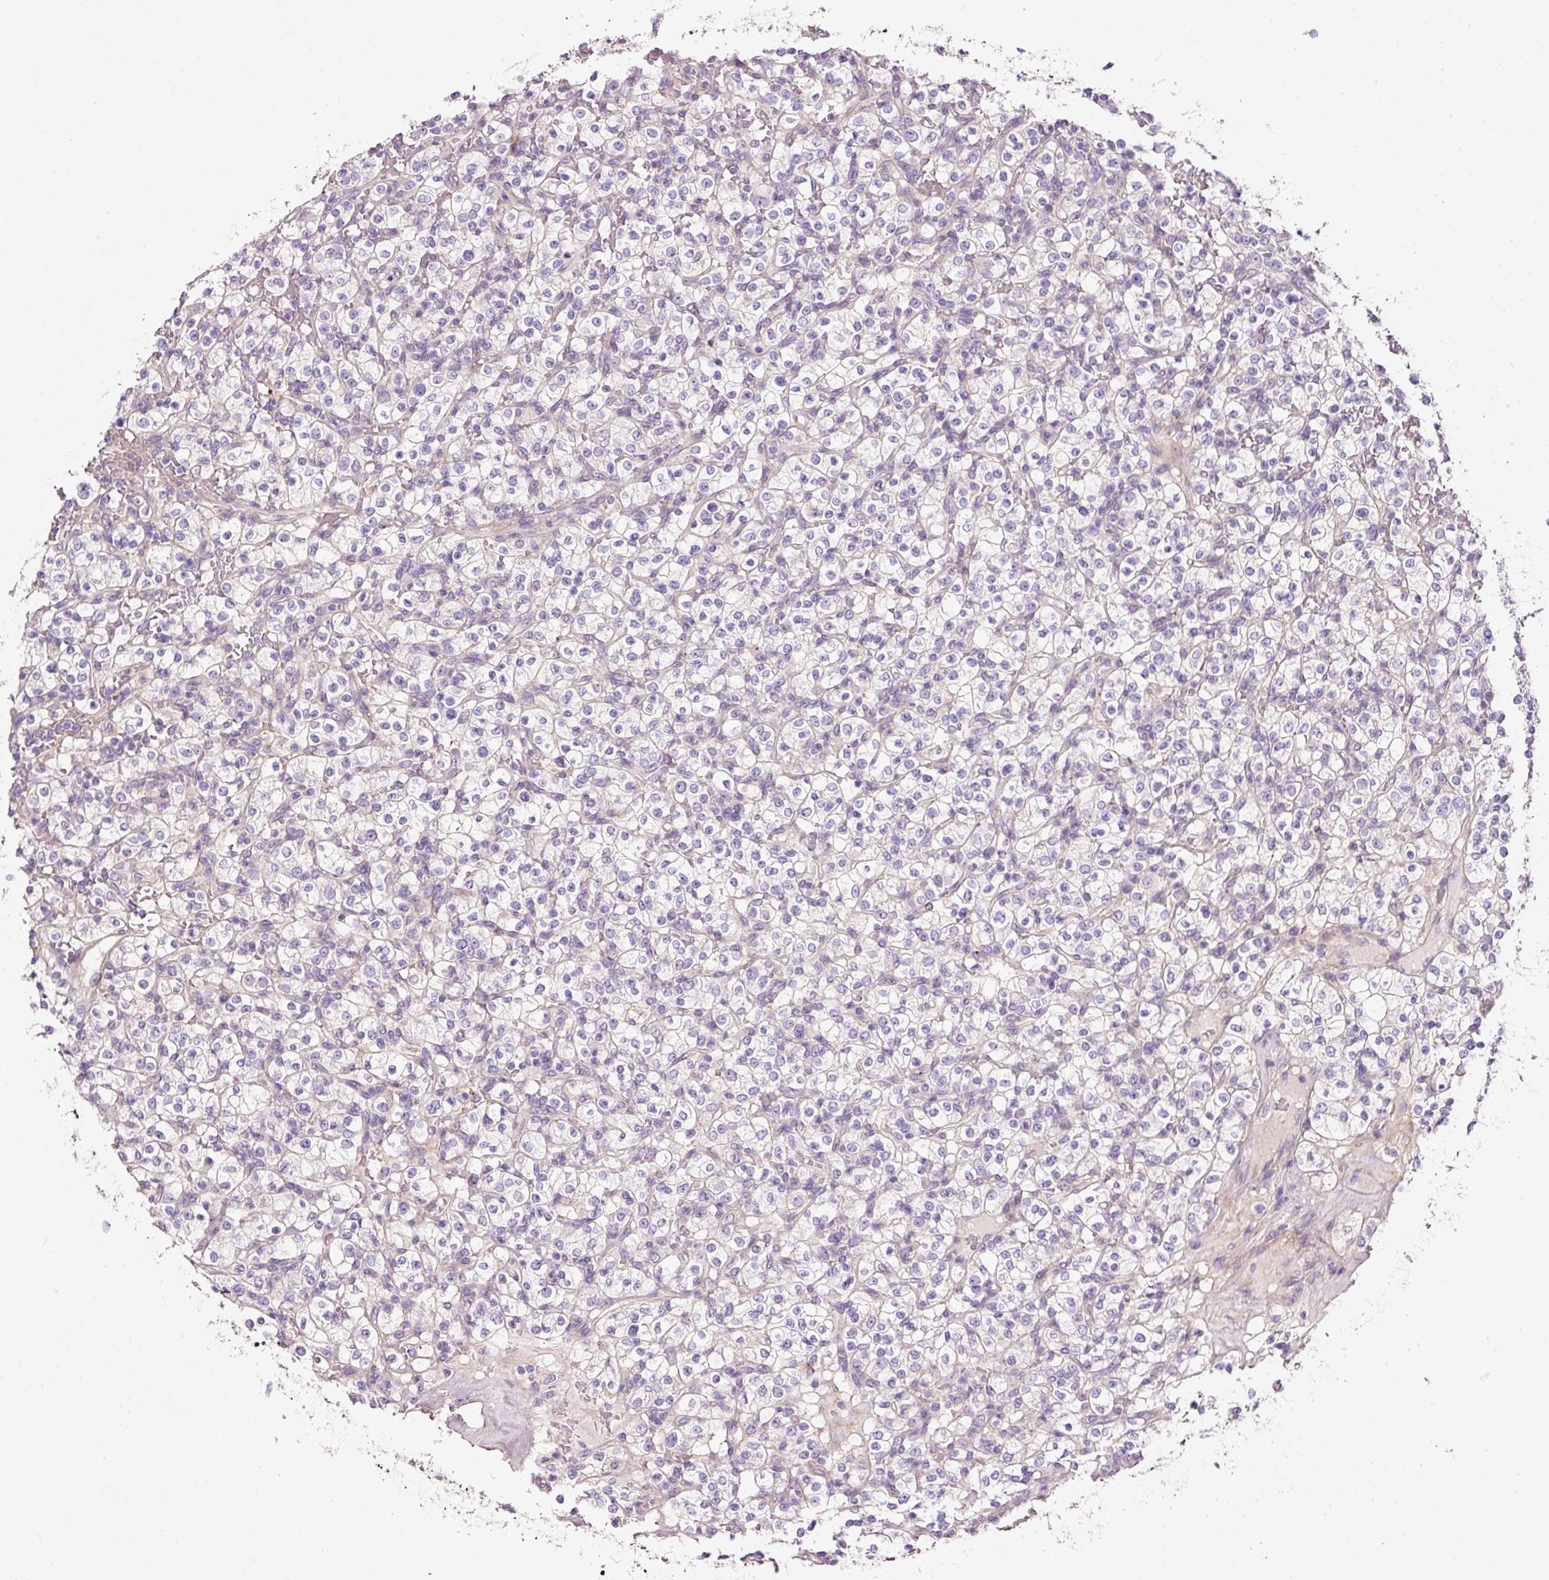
{"staining": {"intensity": "negative", "quantity": "none", "location": "none"}, "tissue": "renal cancer", "cell_type": "Tumor cells", "image_type": "cancer", "snomed": [{"axis": "morphology", "description": "Normal tissue, NOS"}, {"axis": "morphology", "description": "Adenocarcinoma, NOS"}, {"axis": "topography", "description": "Kidney"}], "caption": "Immunohistochemical staining of renal adenocarcinoma exhibits no significant positivity in tumor cells.", "gene": "SOS2", "patient": {"sex": "female", "age": 72}}